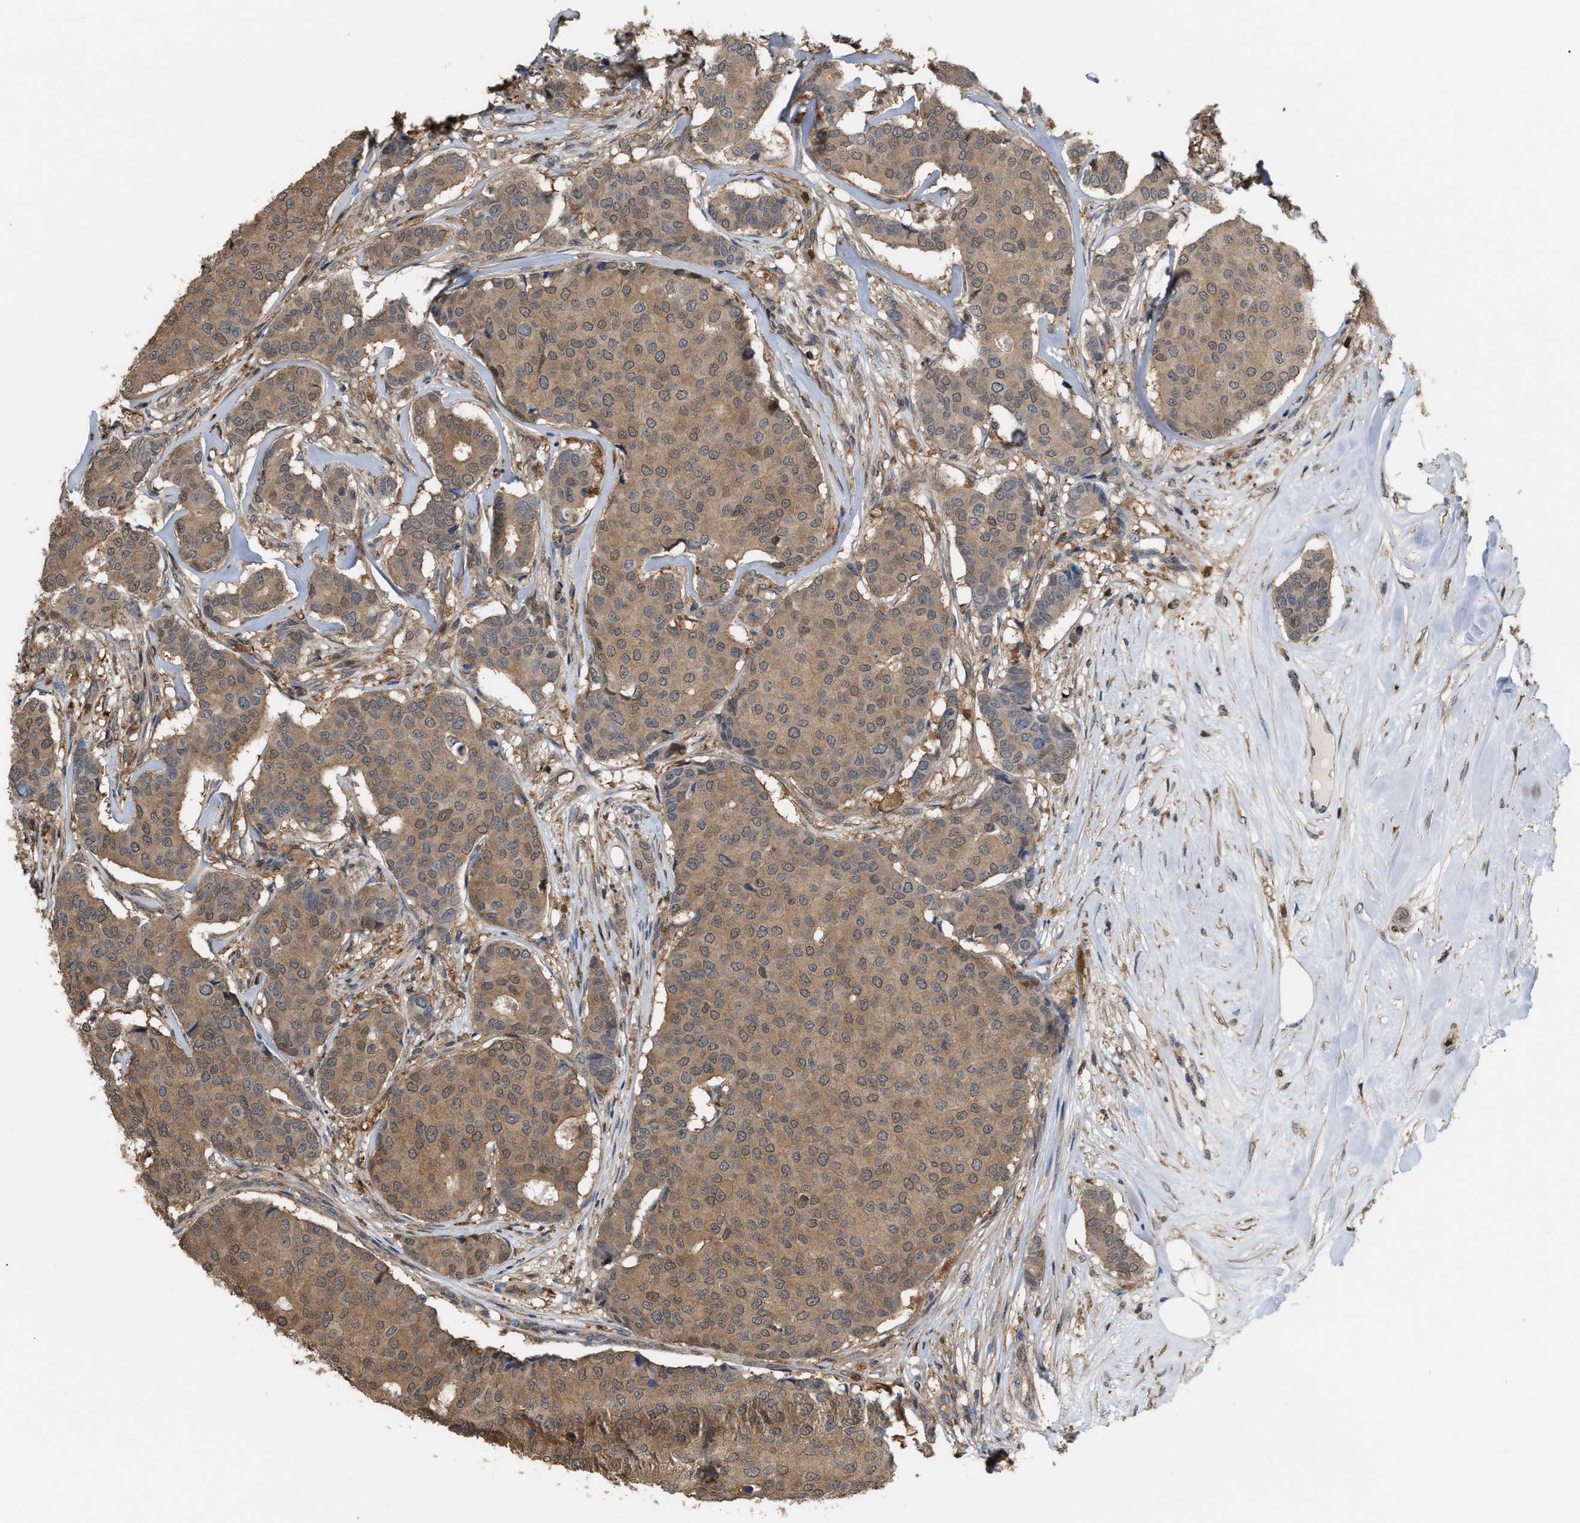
{"staining": {"intensity": "moderate", "quantity": ">75%", "location": "cytoplasmic/membranous"}, "tissue": "breast cancer", "cell_type": "Tumor cells", "image_type": "cancer", "snomed": [{"axis": "morphology", "description": "Duct carcinoma"}, {"axis": "topography", "description": "Breast"}], "caption": "Tumor cells display medium levels of moderate cytoplasmic/membranous staining in approximately >75% of cells in breast cancer. The staining was performed using DAB (3,3'-diaminobenzidine) to visualize the protein expression in brown, while the nuclei were stained in blue with hematoxylin (Magnification: 20x).", "gene": "MTPN", "patient": {"sex": "female", "age": 75}}